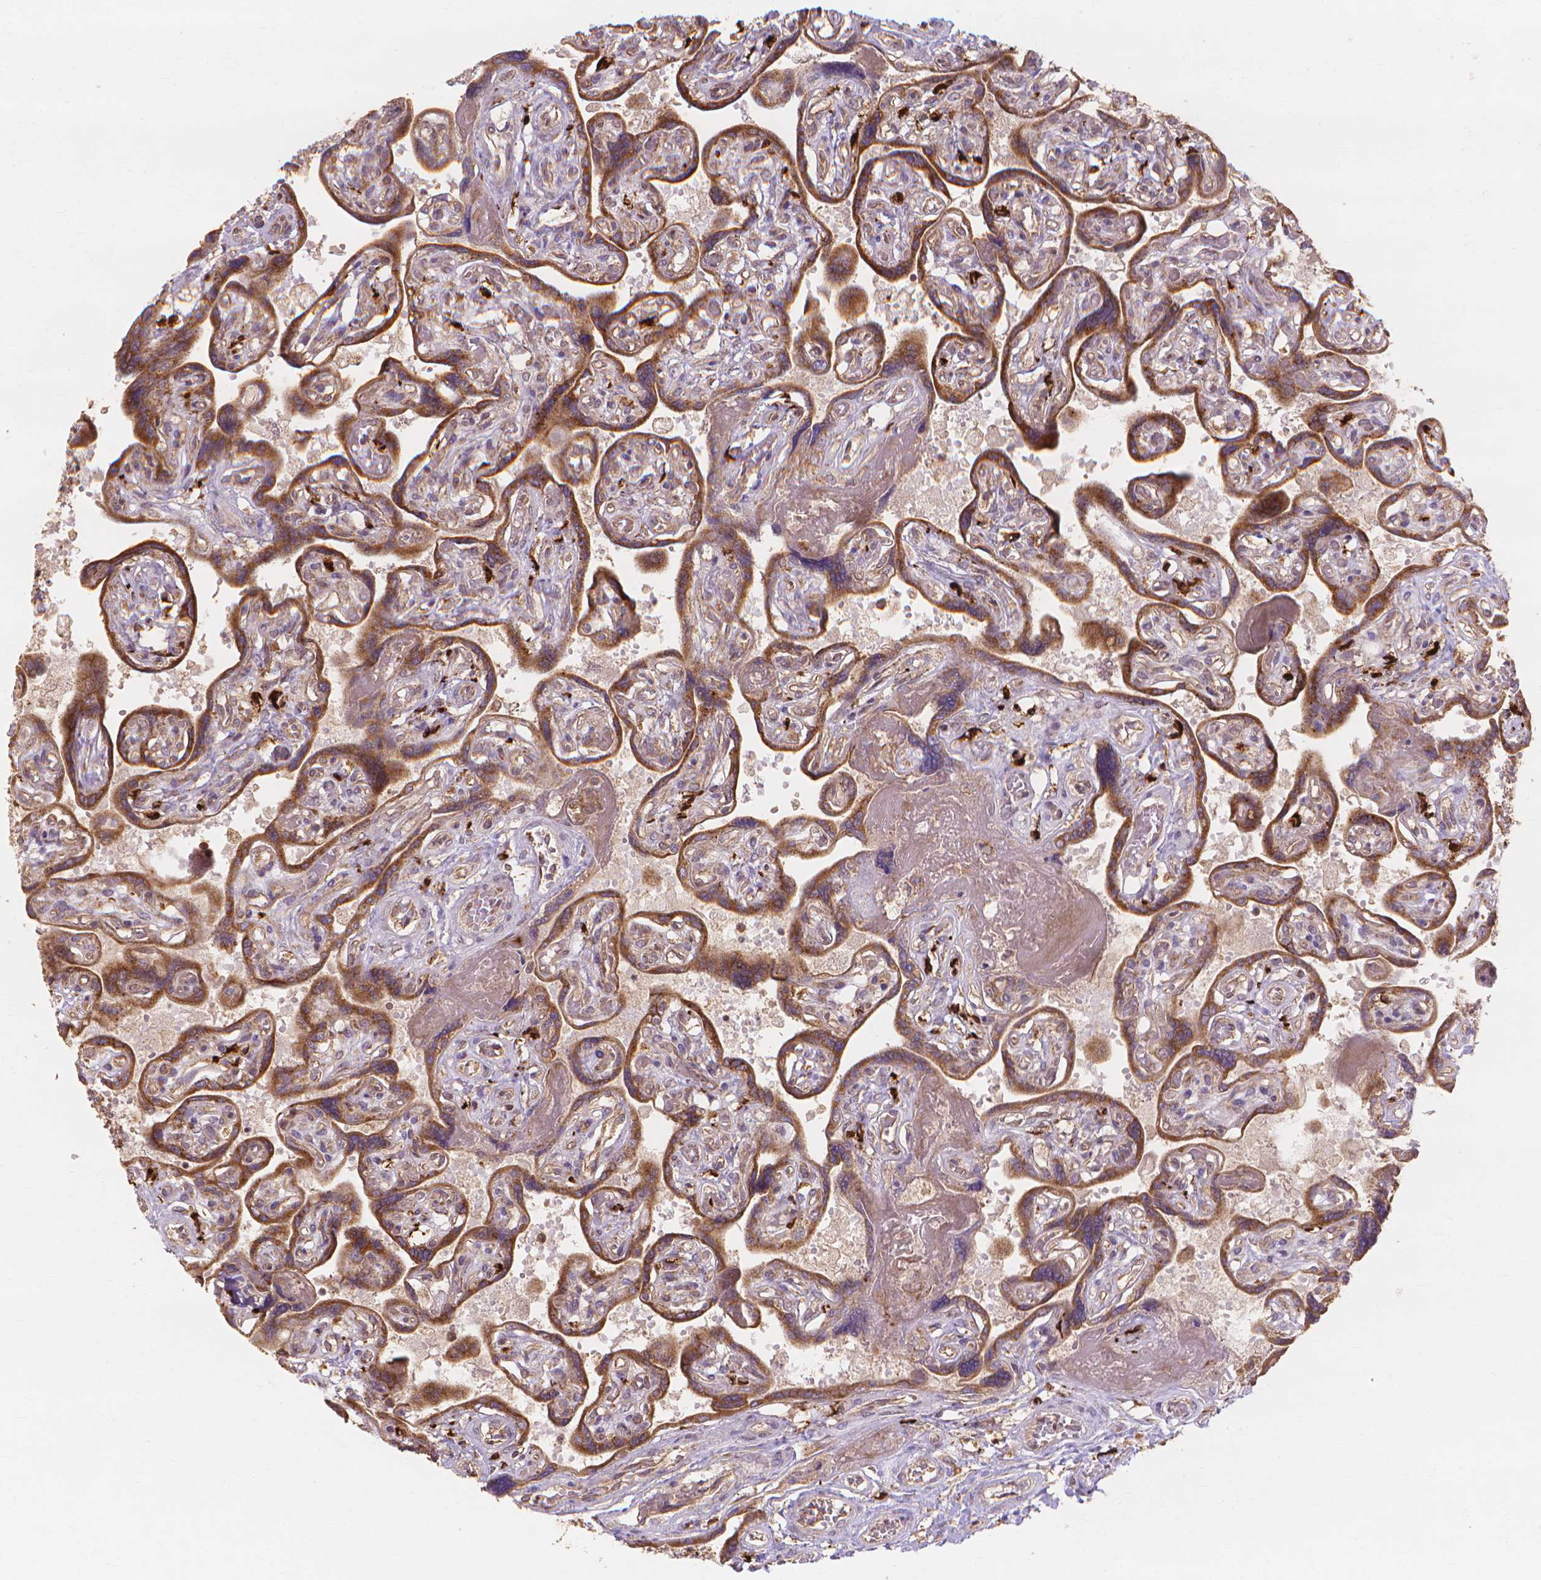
{"staining": {"intensity": "moderate", "quantity": ">75%", "location": "cytoplasmic/membranous"}, "tissue": "placenta", "cell_type": "Decidual cells", "image_type": "normal", "snomed": [{"axis": "morphology", "description": "Normal tissue, NOS"}, {"axis": "topography", "description": "Placenta"}], "caption": "An immunohistochemistry (IHC) micrograph of normal tissue is shown. Protein staining in brown highlights moderate cytoplasmic/membranous positivity in placenta within decidual cells. (IHC, brightfield microscopy, high magnification).", "gene": "TAB2", "patient": {"sex": "female", "age": 32}}